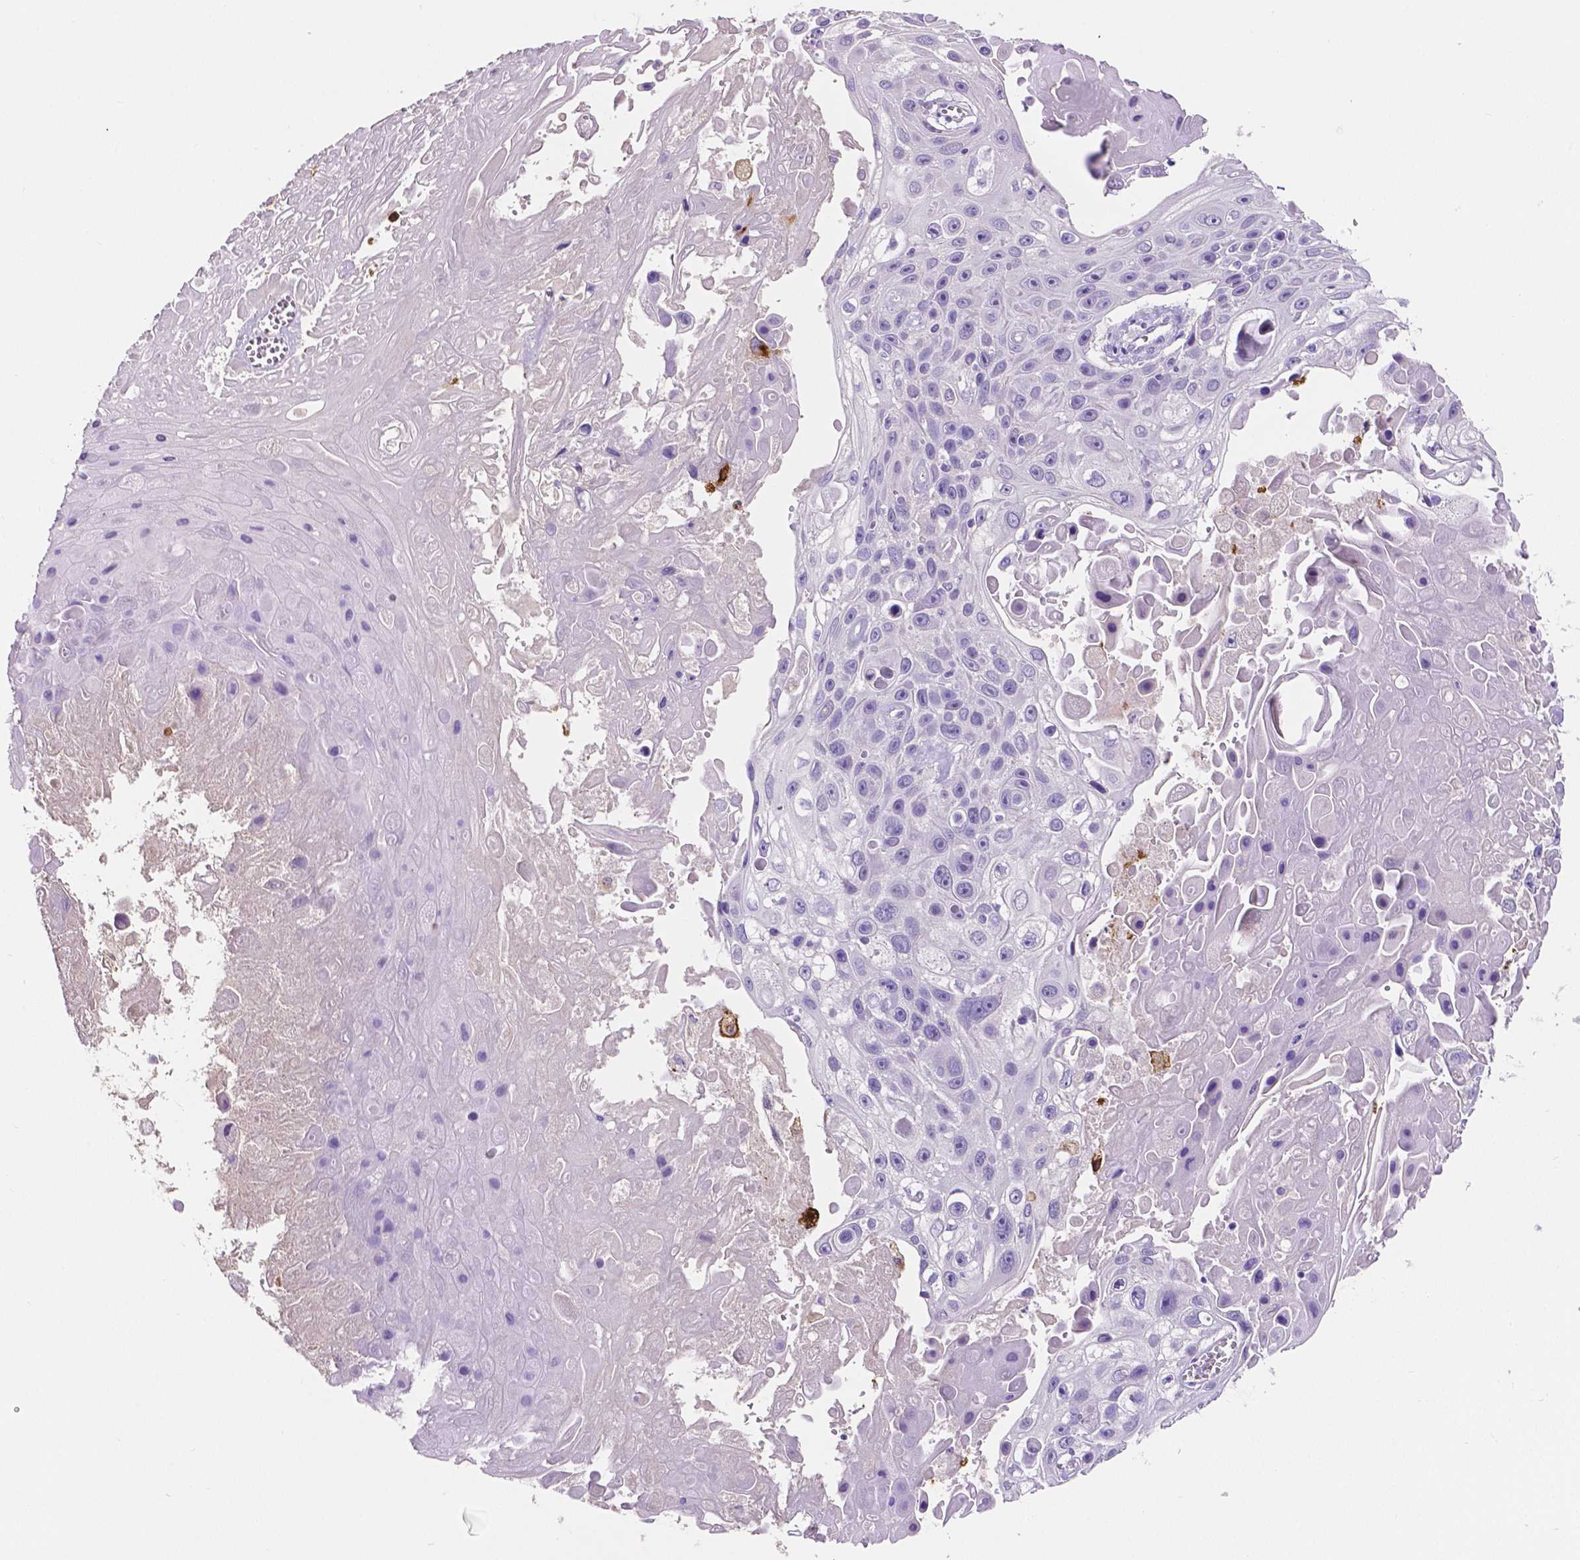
{"staining": {"intensity": "negative", "quantity": "none", "location": "none"}, "tissue": "skin cancer", "cell_type": "Tumor cells", "image_type": "cancer", "snomed": [{"axis": "morphology", "description": "Squamous cell carcinoma, NOS"}, {"axis": "topography", "description": "Skin"}], "caption": "An image of human squamous cell carcinoma (skin) is negative for staining in tumor cells.", "gene": "MMP9", "patient": {"sex": "male", "age": 82}}